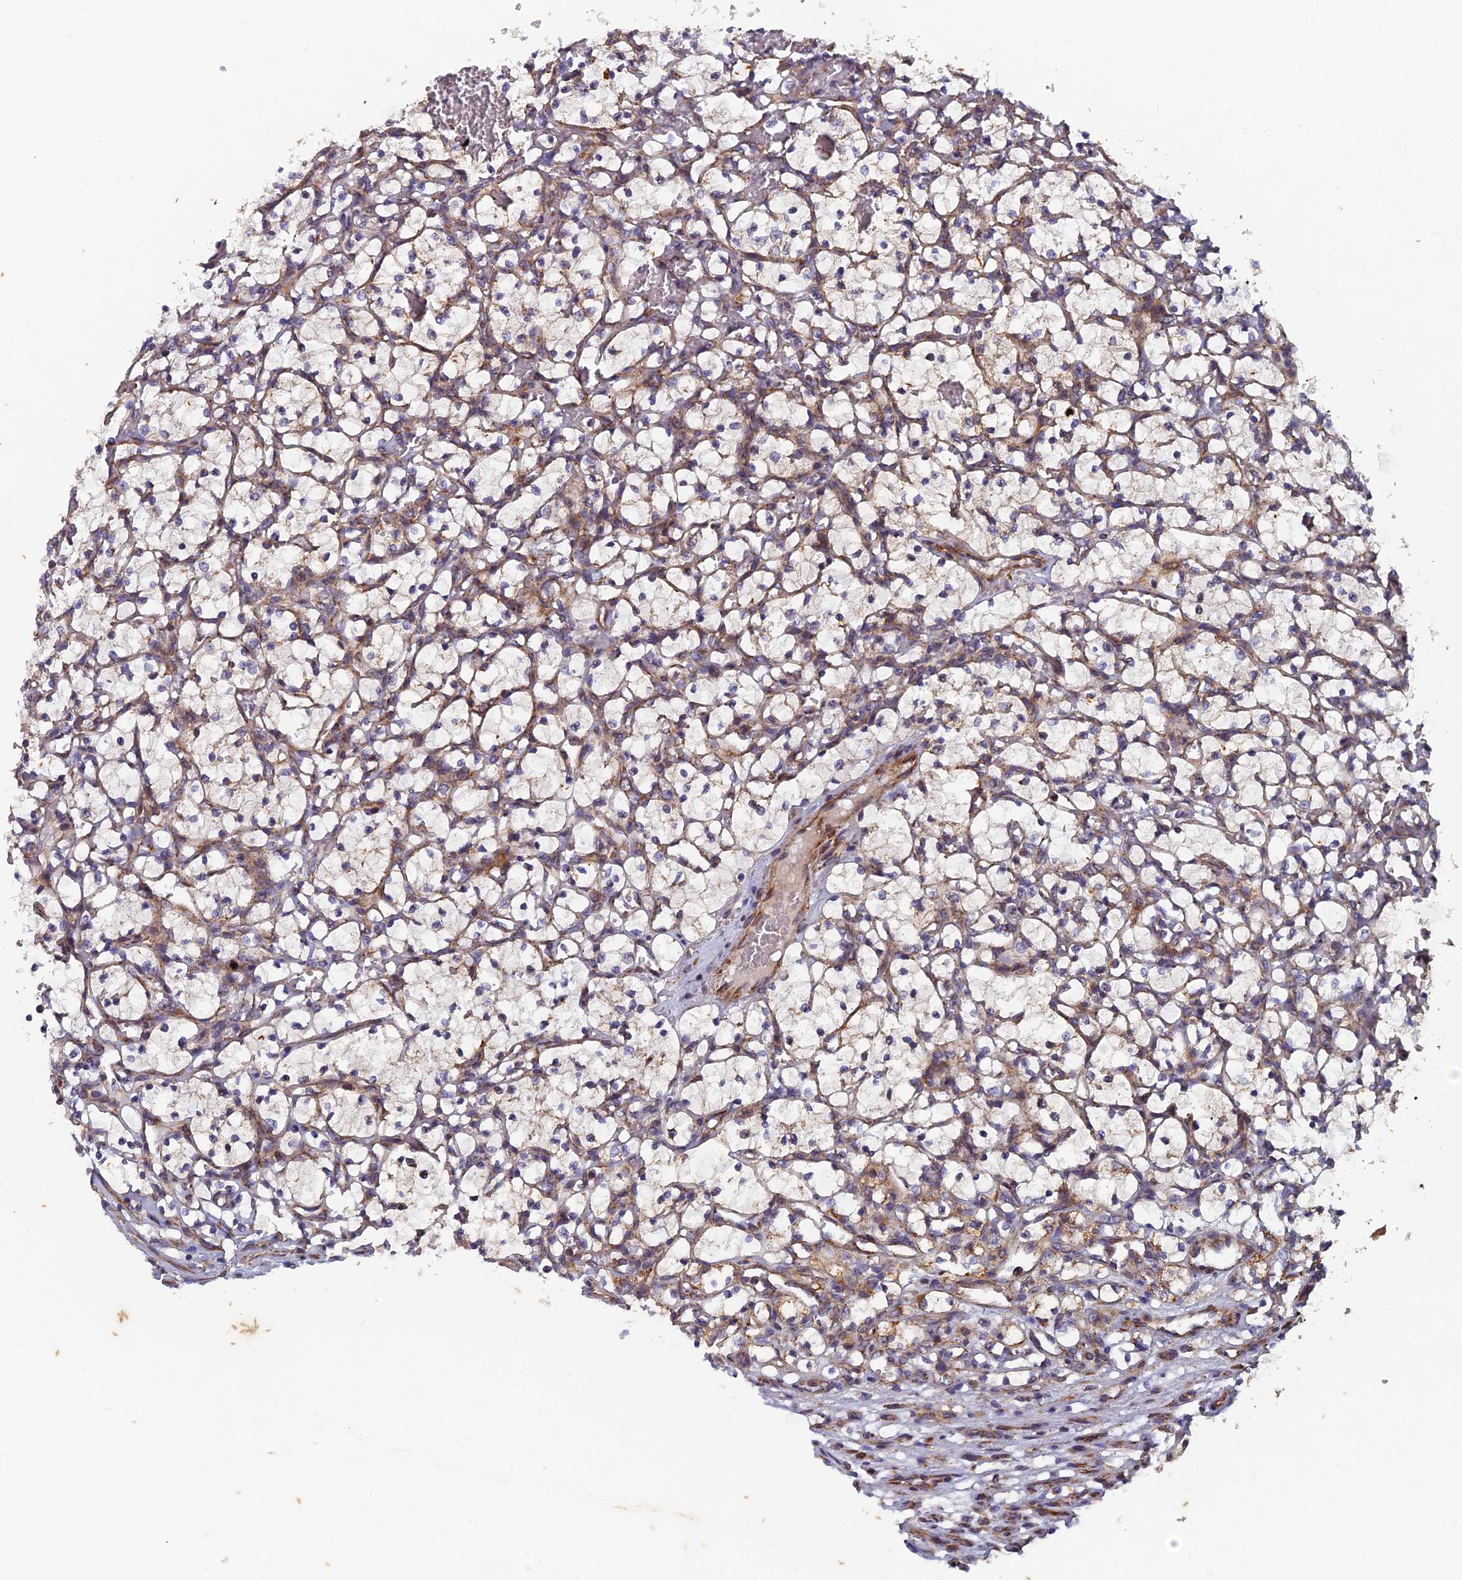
{"staining": {"intensity": "moderate", "quantity": "<25%", "location": "cytoplasmic/membranous"}, "tissue": "renal cancer", "cell_type": "Tumor cells", "image_type": "cancer", "snomed": [{"axis": "morphology", "description": "Adenocarcinoma, NOS"}, {"axis": "topography", "description": "Kidney"}], "caption": "This photomicrograph displays immunohistochemistry staining of renal adenocarcinoma, with low moderate cytoplasmic/membranous expression in about <25% of tumor cells.", "gene": "AP4S1", "patient": {"sex": "female", "age": 69}}